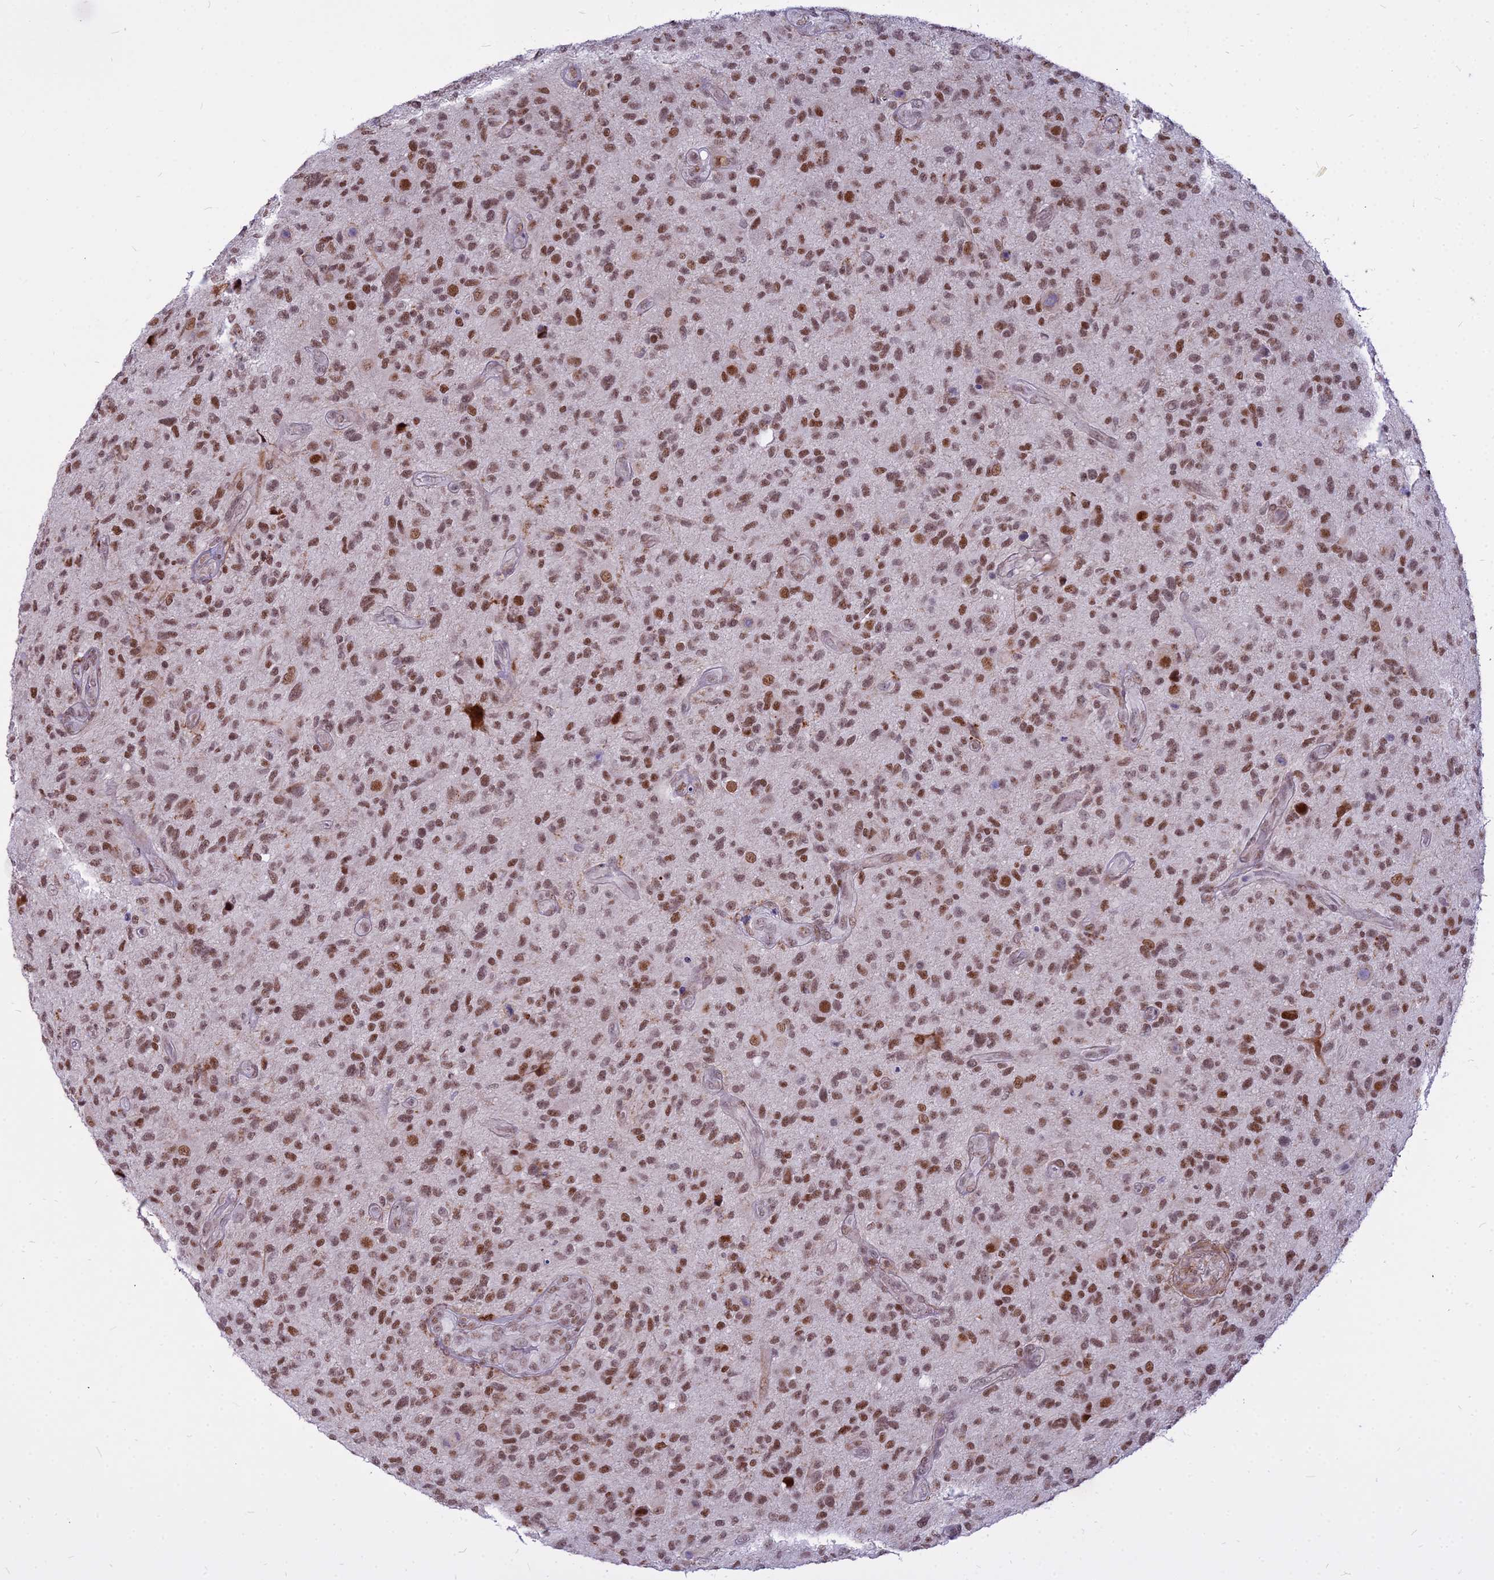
{"staining": {"intensity": "moderate", "quantity": ">75%", "location": "nuclear"}, "tissue": "glioma", "cell_type": "Tumor cells", "image_type": "cancer", "snomed": [{"axis": "morphology", "description": "Glioma, malignant, High grade"}, {"axis": "topography", "description": "Brain"}], "caption": "Approximately >75% of tumor cells in human glioma display moderate nuclear protein expression as visualized by brown immunohistochemical staining.", "gene": "ALG10", "patient": {"sex": "male", "age": 47}}